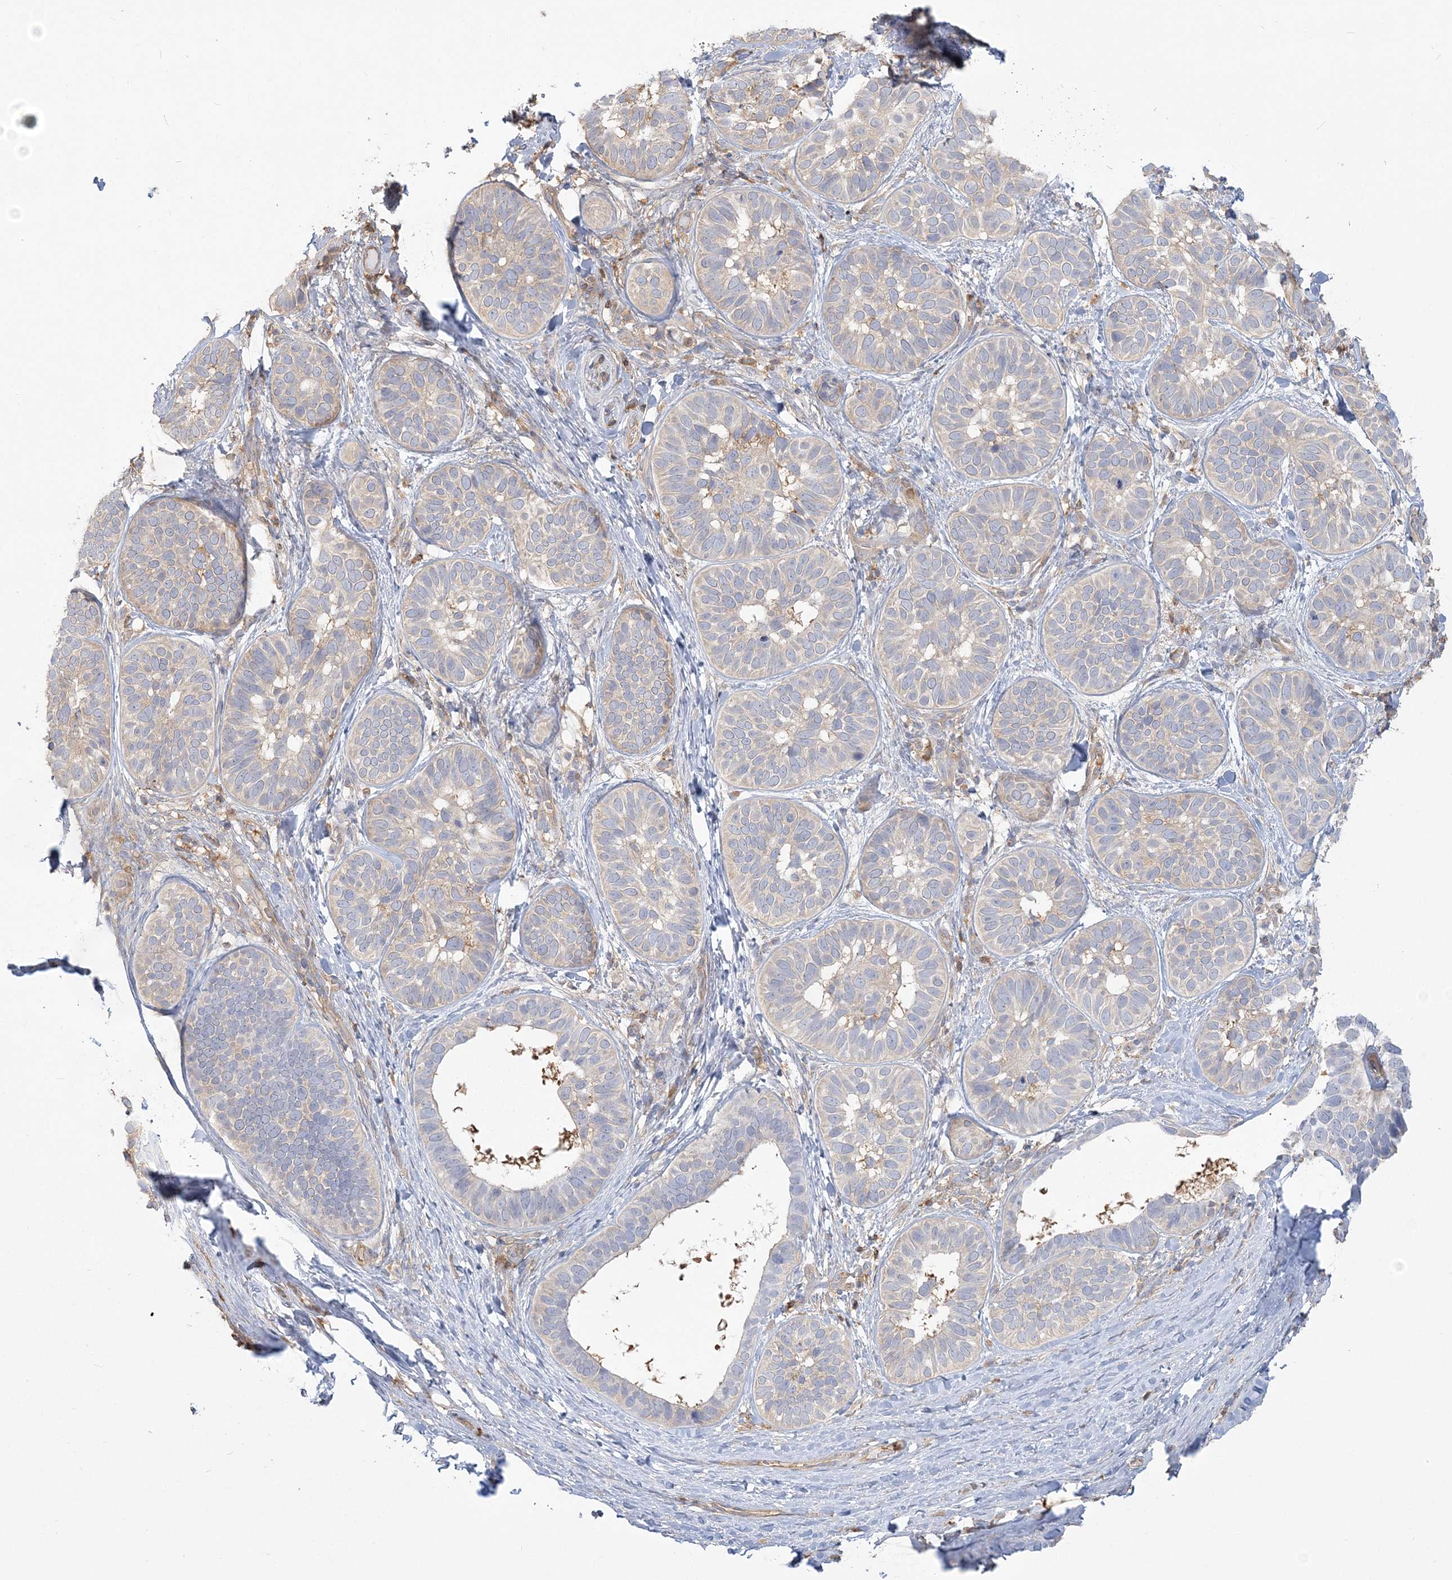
{"staining": {"intensity": "negative", "quantity": "none", "location": "none"}, "tissue": "skin cancer", "cell_type": "Tumor cells", "image_type": "cancer", "snomed": [{"axis": "morphology", "description": "Basal cell carcinoma"}, {"axis": "topography", "description": "Skin"}], "caption": "Immunohistochemistry (IHC) micrograph of skin basal cell carcinoma stained for a protein (brown), which displays no positivity in tumor cells. (Immunohistochemistry (IHC), brightfield microscopy, high magnification).", "gene": "ANKS1A", "patient": {"sex": "male", "age": 62}}